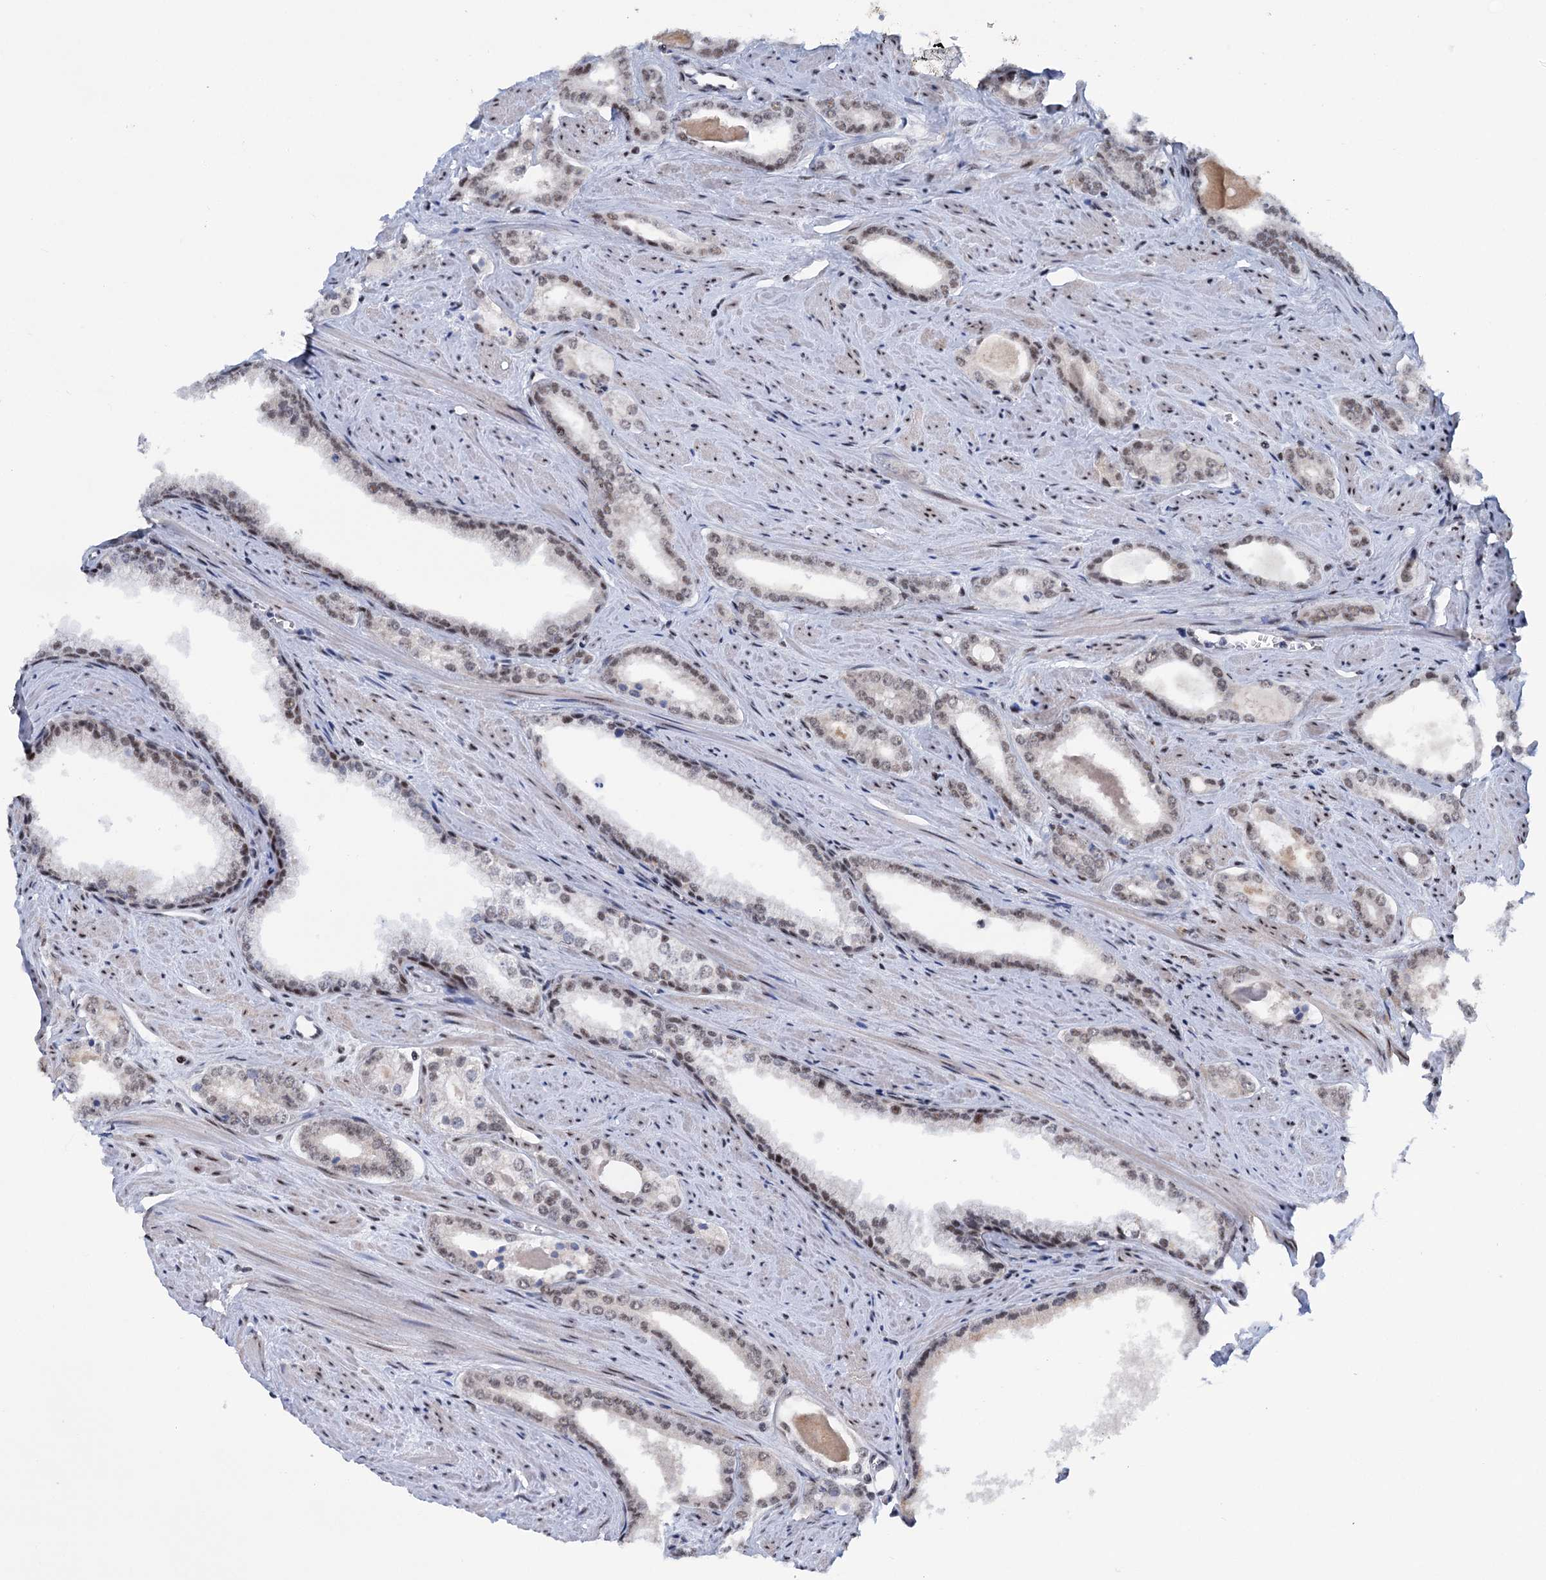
{"staining": {"intensity": "moderate", "quantity": ">75%", "location": "nuclear"}, "tissue": "prostate cancer", "cell_type": "Tumor cells", "image_type": "cancer", "snomed": [{"axis": "morphology", "description": "Adenocarcinoma, Low grade"}, {"axis": "topography", "description": "Prostate and seminal vesicle, NOS"}], "caption": "IHC (DAB (3,3'-diaminobenzidine)) staining of human prostate cancer exhibits moderate nuclear protein expression in approximately >75% of tumor cells.", "gene": "SREK1", "patient": {"sex": "male", "age": 60}}